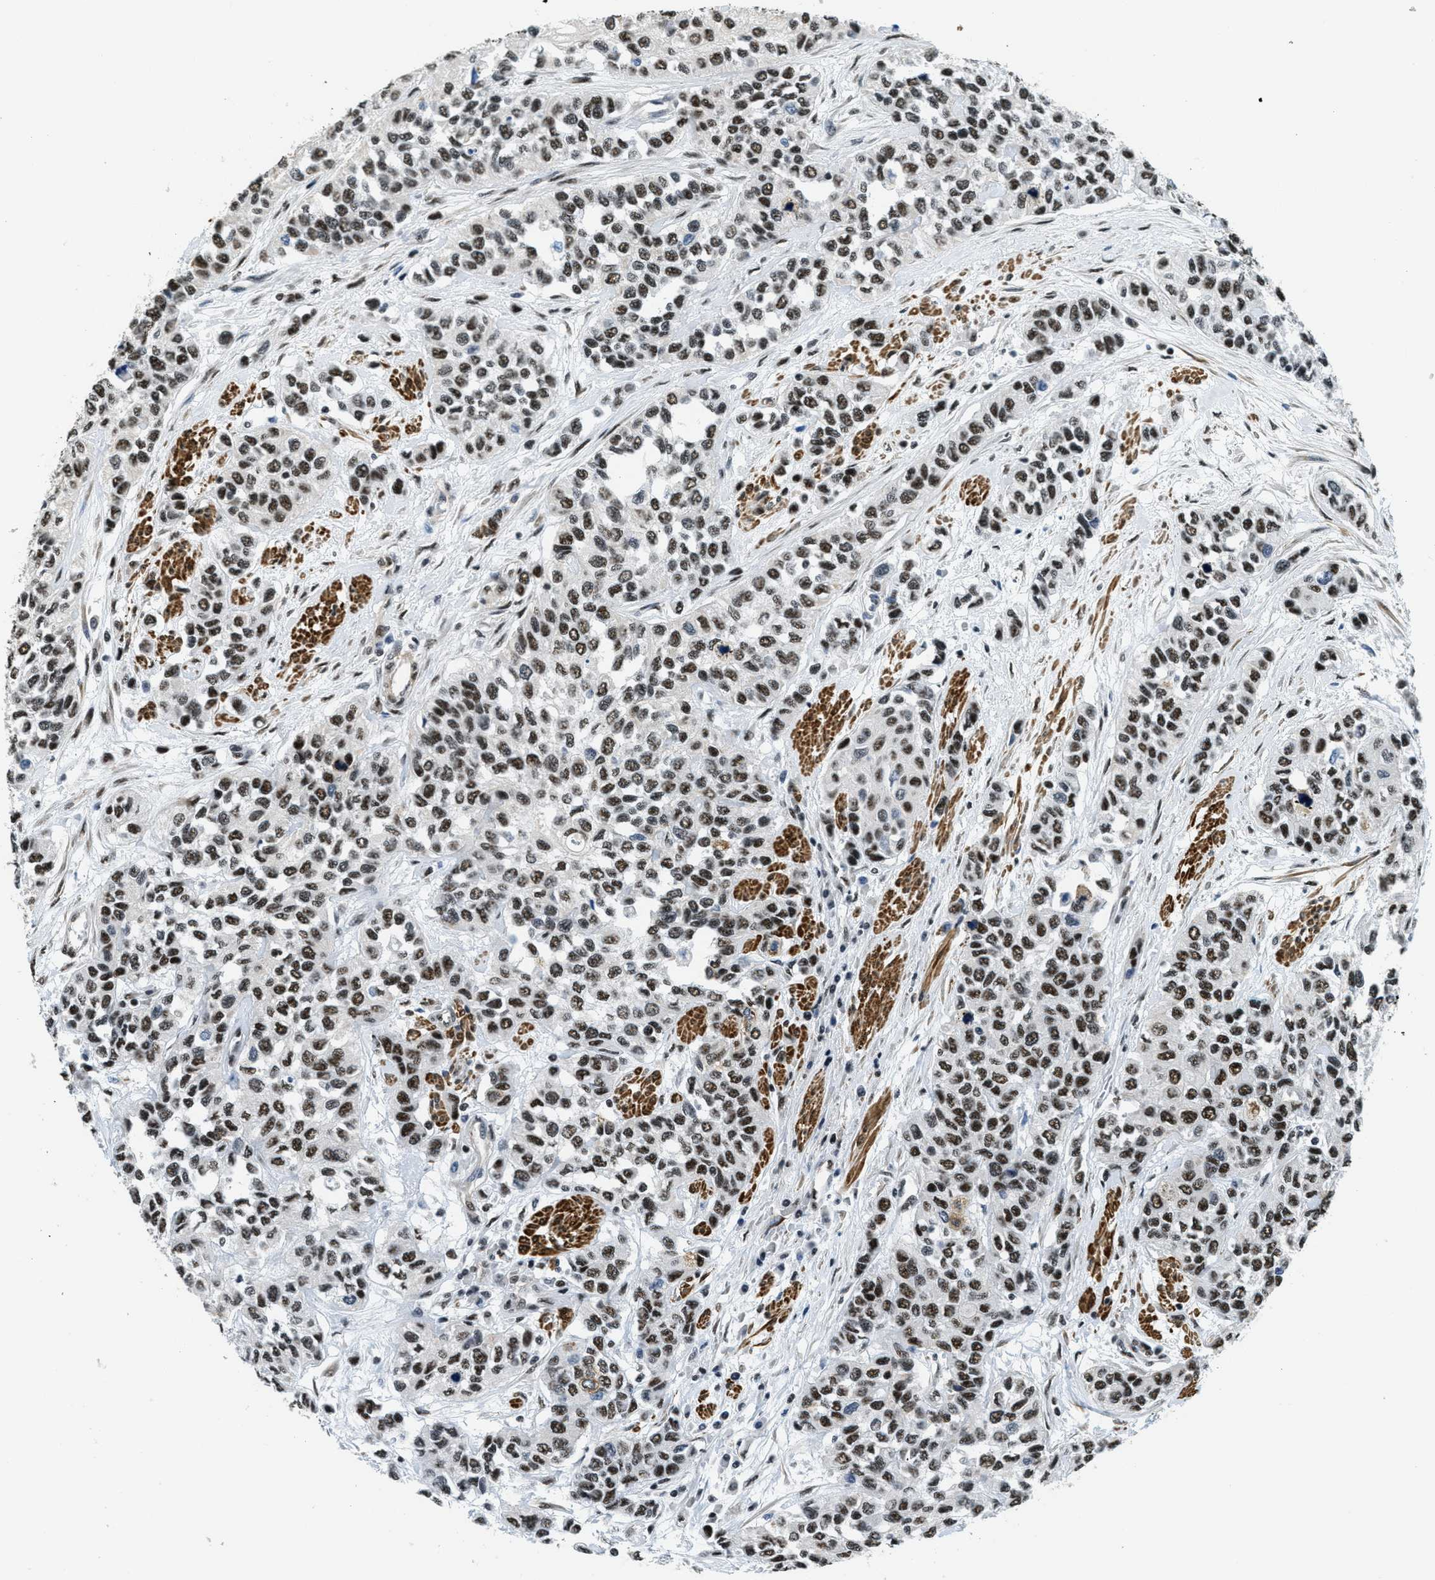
{"staining": {"intensity": "strong", "quantity": ">75%", "location": "nuclear"}, "tissue": "urothelial cancer", "cell_type": "Tumor cells", "image_type": "cancer", "snomed": [{"axis": "morphology", "description": "Urothelial carcinoma, High grade"}, {"axis": "topography", "description": "Urinary bladder"}], "caption": "High-power microscopy captured an IHC photomicrograph of urothelial cancer, revealing strong nuclear positivity in approximately >75% of tumor cells.", "gene": "CFAP36", "patient": {"sex": "female", "age": 56}}